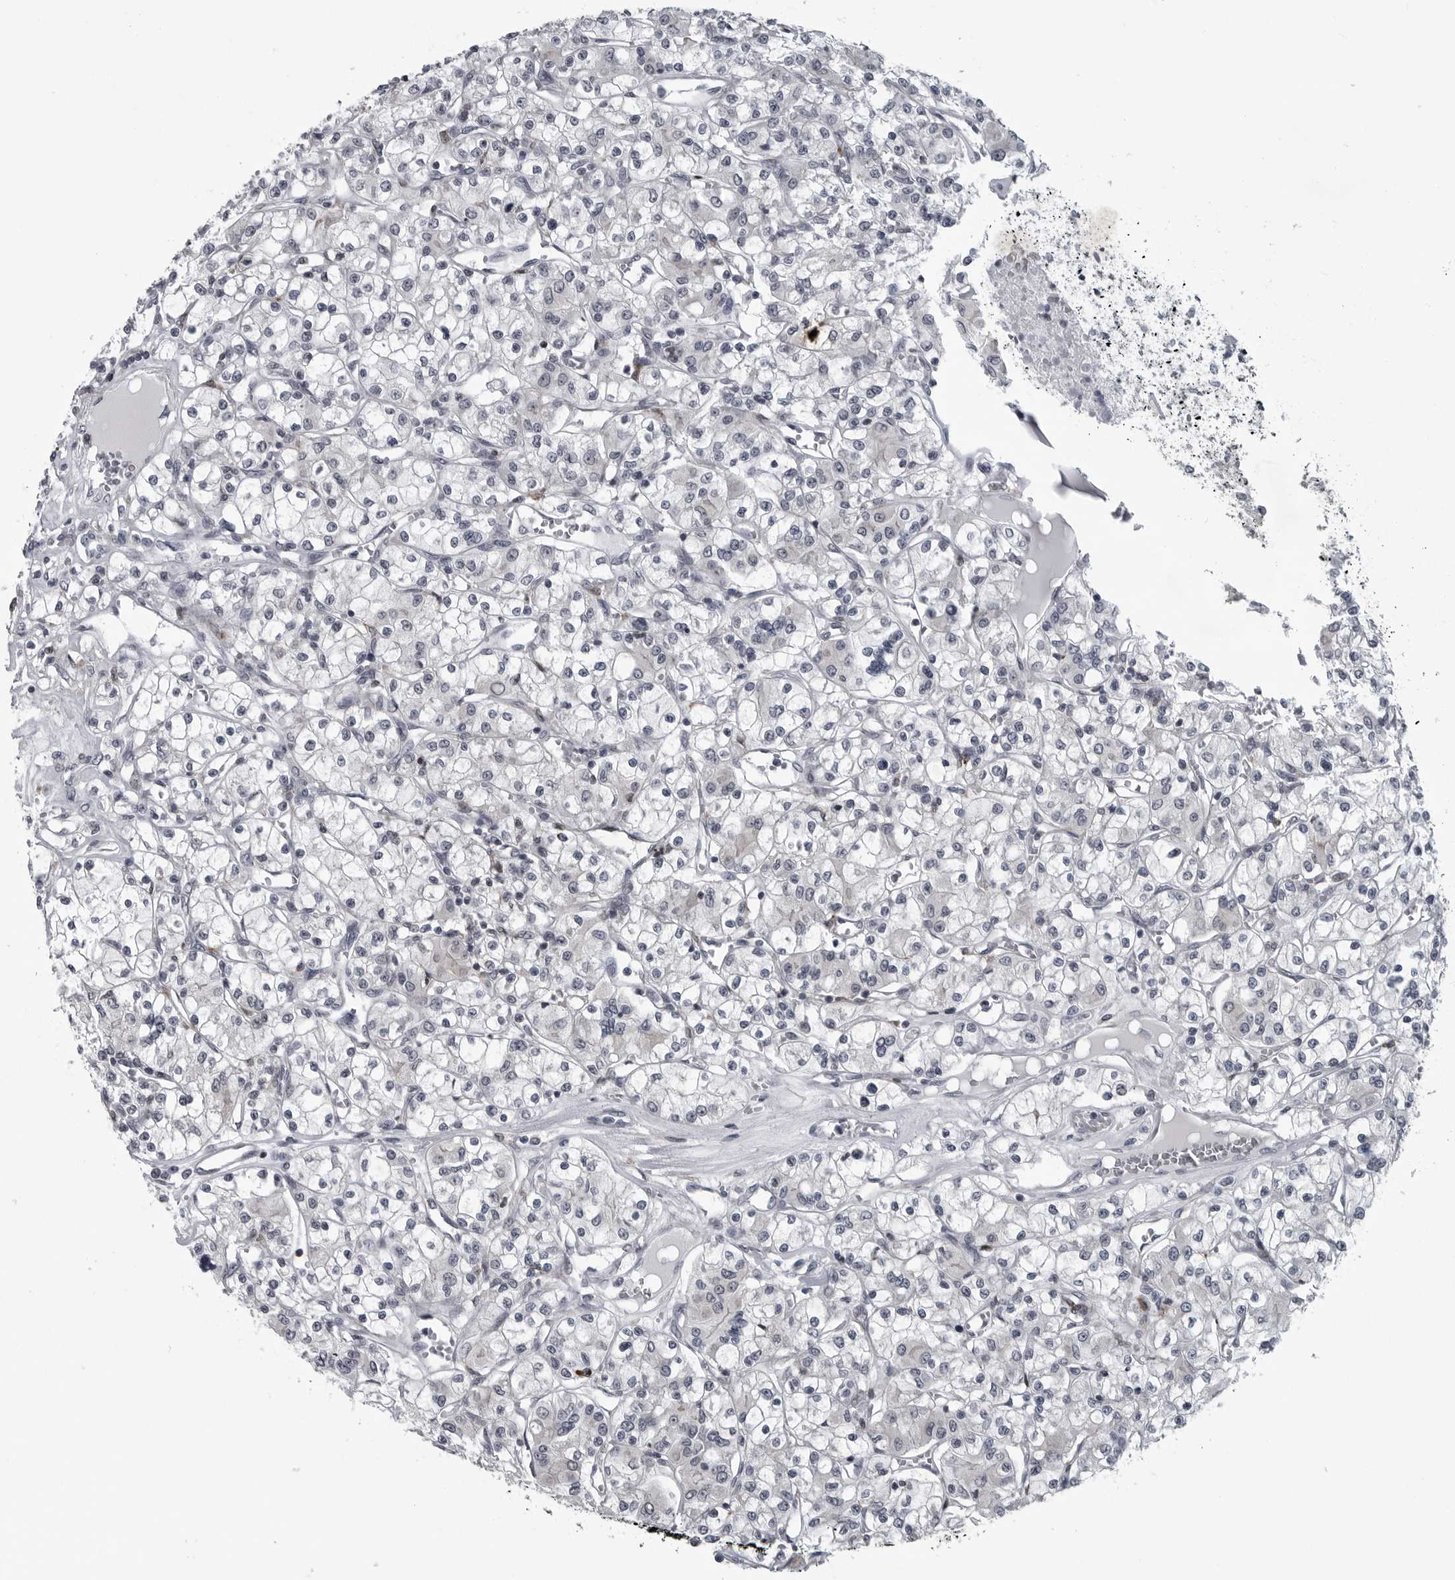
{"staining": {"intensity": "negative", "quantity": "none", "location": "none"}, "tissue": "renal cancer", "cell_type": "Tumor cells", "image_type": "cancer", "snomed": [{"axis": "morphology", "description": "Adenocarcinoma, NOS"}, {"axis": "topography", "description": "Kidney"}], "caption": "An IHC micrograph of renal cancer is shown. There is no staining in tumor cells of renal cancer.", "gene": "LYSMD1", "patient": {"sex": "female", "age": 59}}